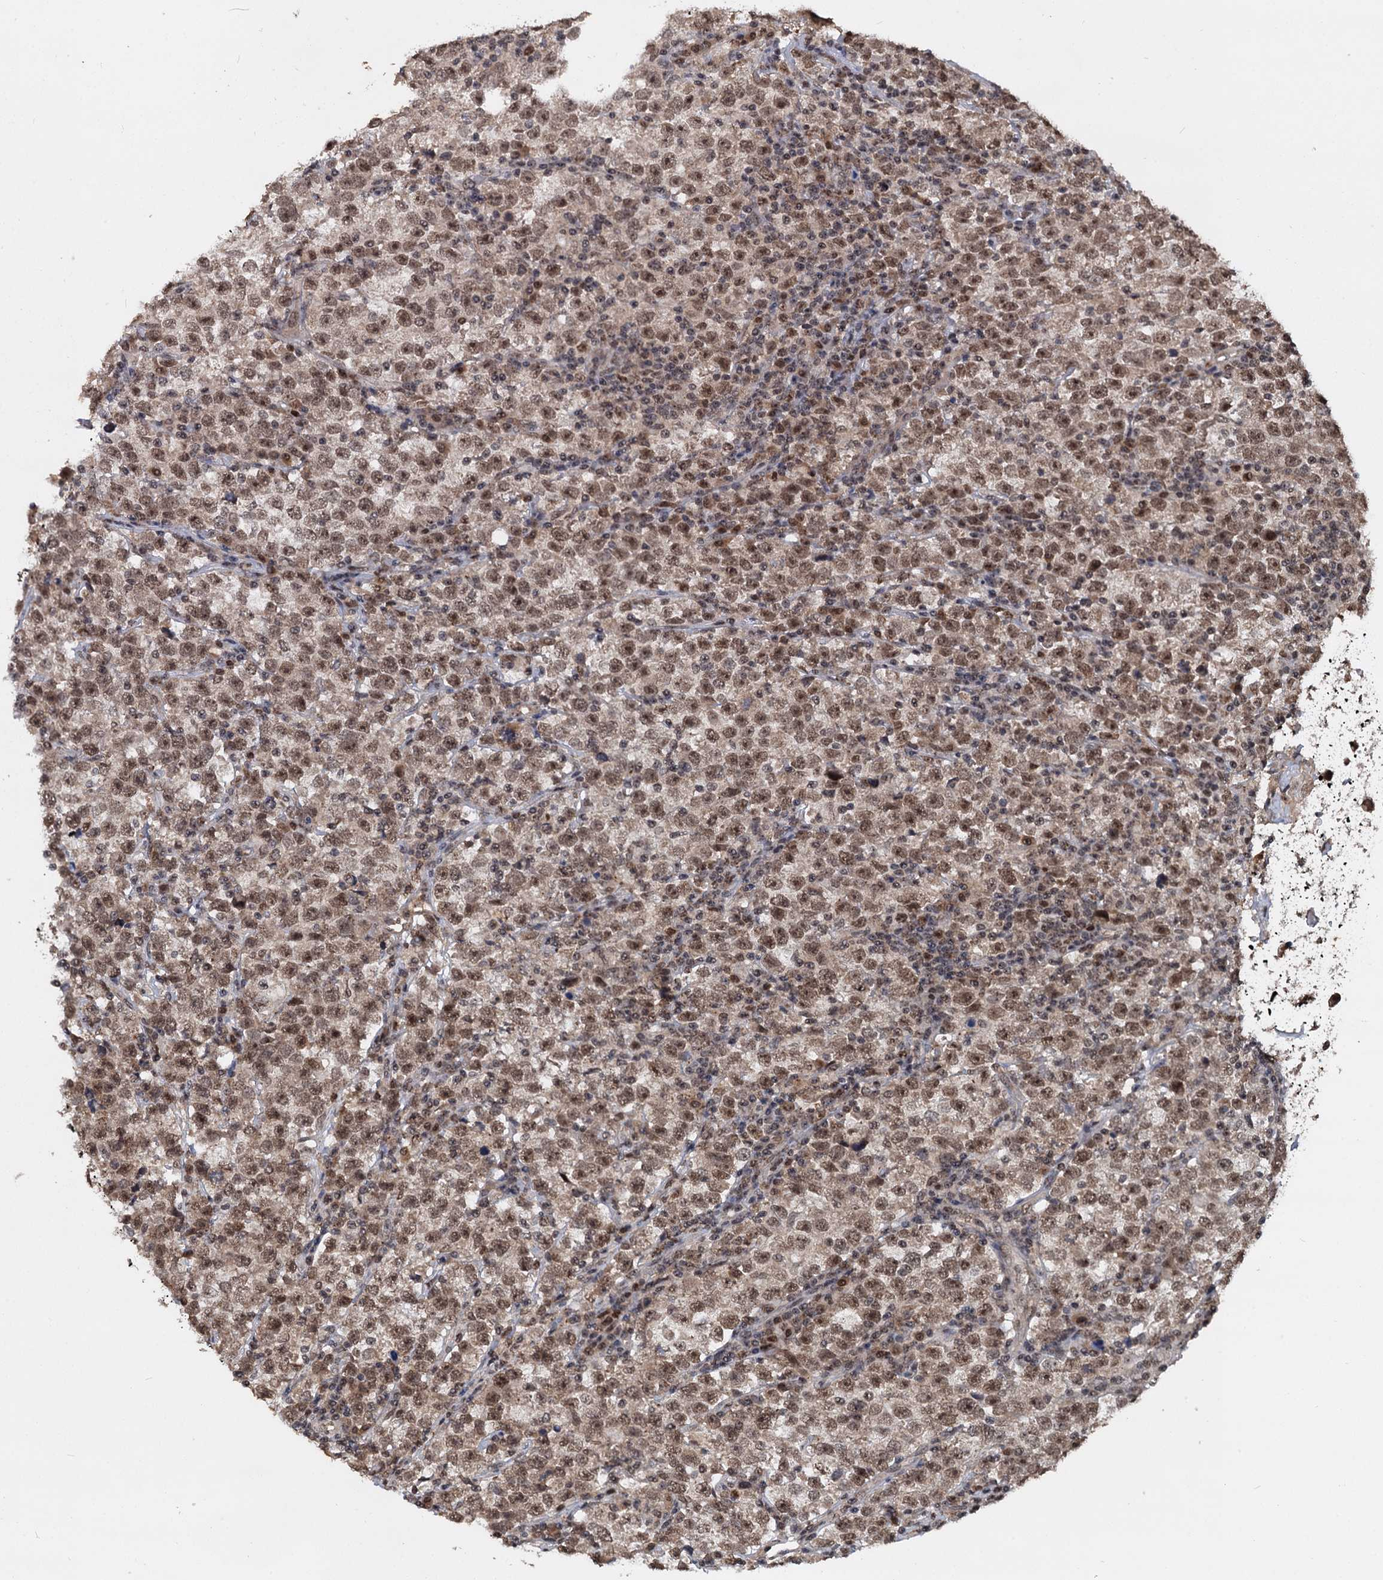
{"staining": {"intensity": "moderate", "quantity": ">75%", "location": "nuclear"}, "tissue": "testis cancer", "cell_type": "Tumor cells", "image_type": "cancer", "snomed": [{"axis": "morphology", "description": "Normal tissue, NOS"}, {"axis": "morphology", "description": "Seminoma, NOS"}, {"axis": "topography", "description": "Testis"}], "caption": "Moderate nuclear protein expression is appreciated in about >75% of tumor cells in seminoma (testis).", "gene": "FAM216B", "patient": {"sex": "male", "age": 43}}